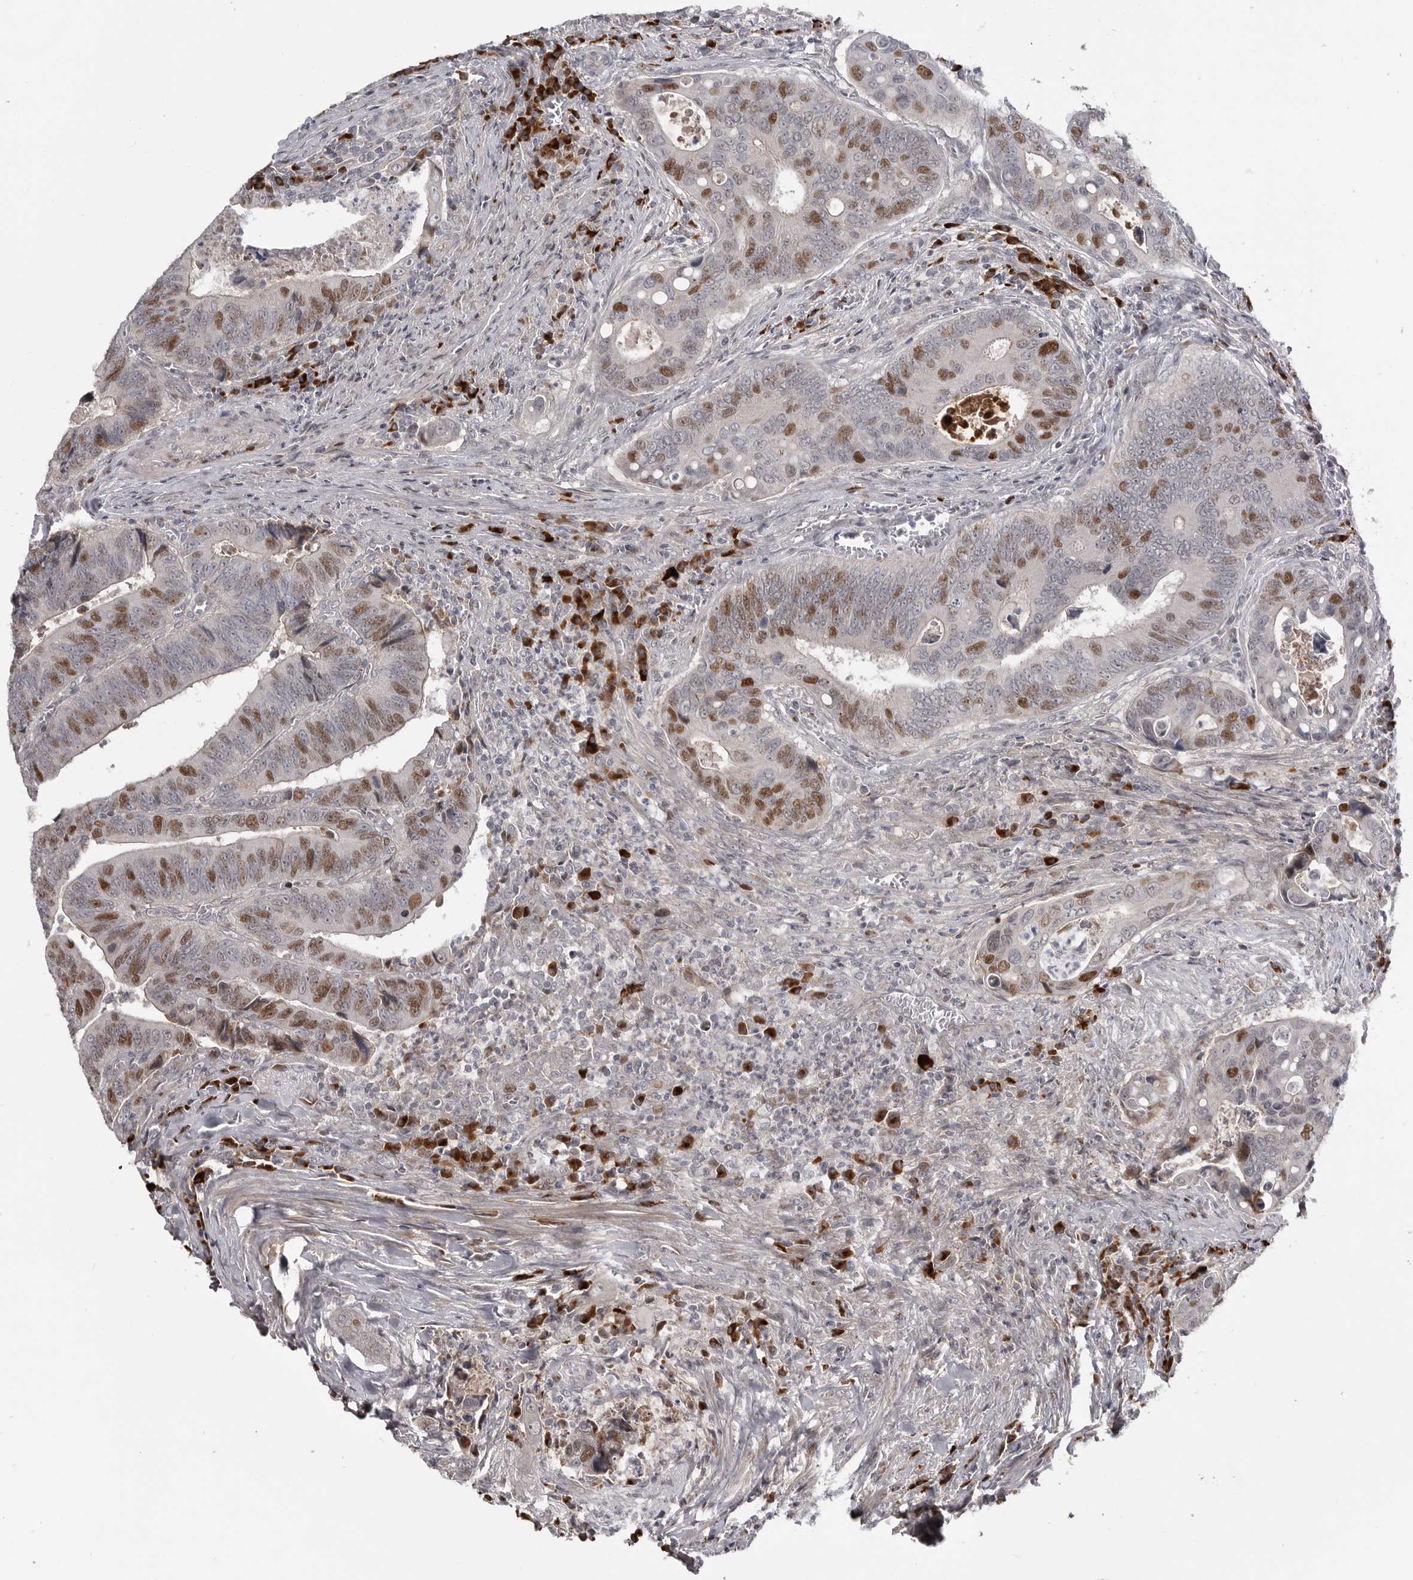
{"staining": {"intensity": "moderate", "quantity": "25%-75%", "location": "nuclear"}, "tissue": "colorectal cancer", "cell_type": "Tumor cells", "image_type": "cancer", "snomed": [{"axis": "morphology", "description": "Inflammation, NOS"}, {"axis": "morphology", "description": "Adenocarcinoma, NOS"}, {"axis": "topography", "description": "Colon"}], "caption": "The image shows a brown stain indicating the presence of a protein in the nuclear of tumor cells in colorectal adenocarcinoma.", "gene": "ZNF277", "patient": {"sex": "male", "age": 72}}